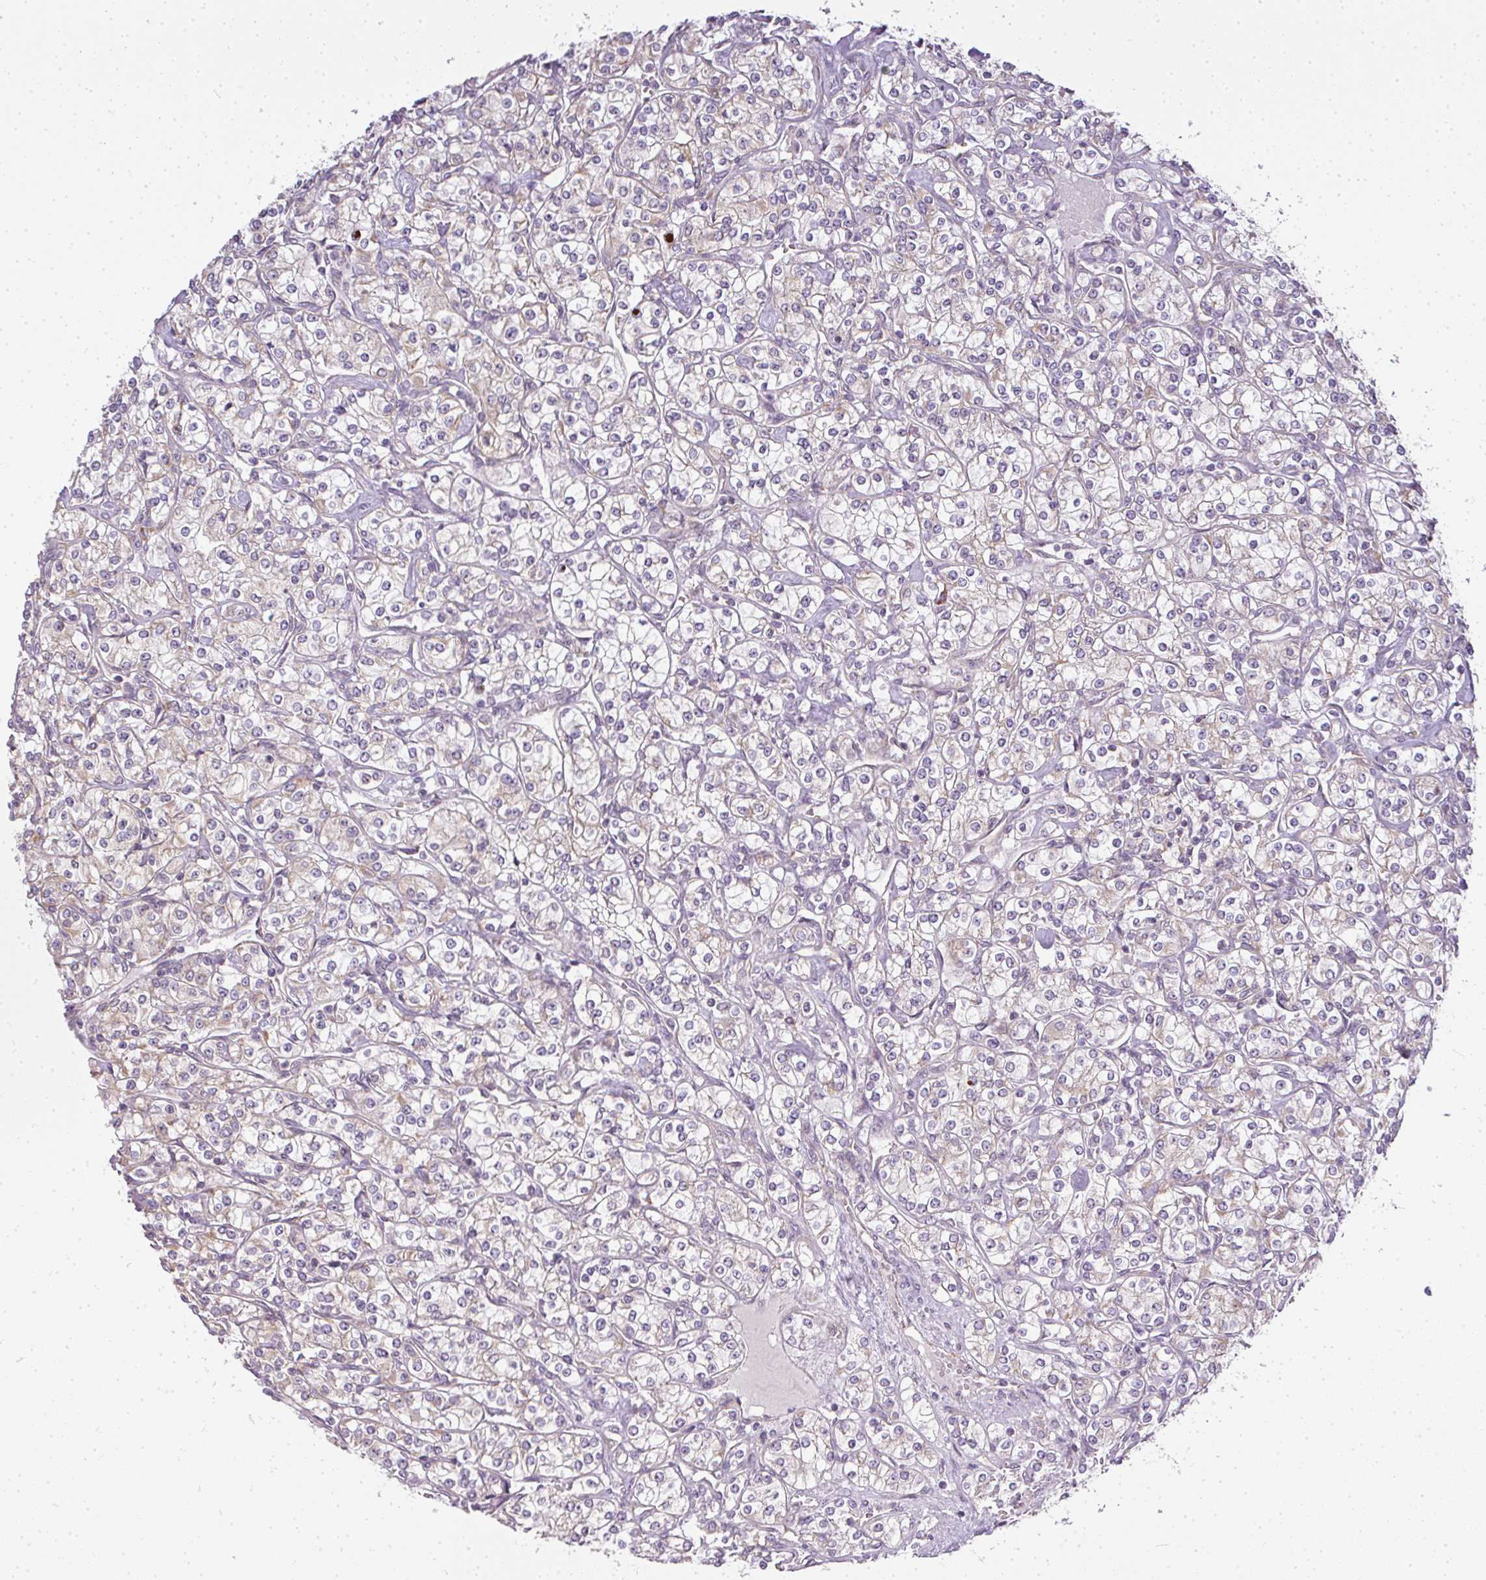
{"staining": {"intensity": "weak", "quantity": "<25%", "location": "cytoplasmic/membranous"}, "tissue": "renal cancer", "cell_type": "Tumor cells", "image_type": "cancer", "snomed": [{"axis": "morphology", "description": "Adenocarcinoma, NOS"}, {"axis": "topography", "description": "Kidney"}], "caption": "Immunohistochemistry image of renal cancer (adenocarcinoma) stained for a protein (brown), which demonstrates no expression in tumor cells.", "gene": "MED19", "patient": {"sex": "male", "age": 77}}